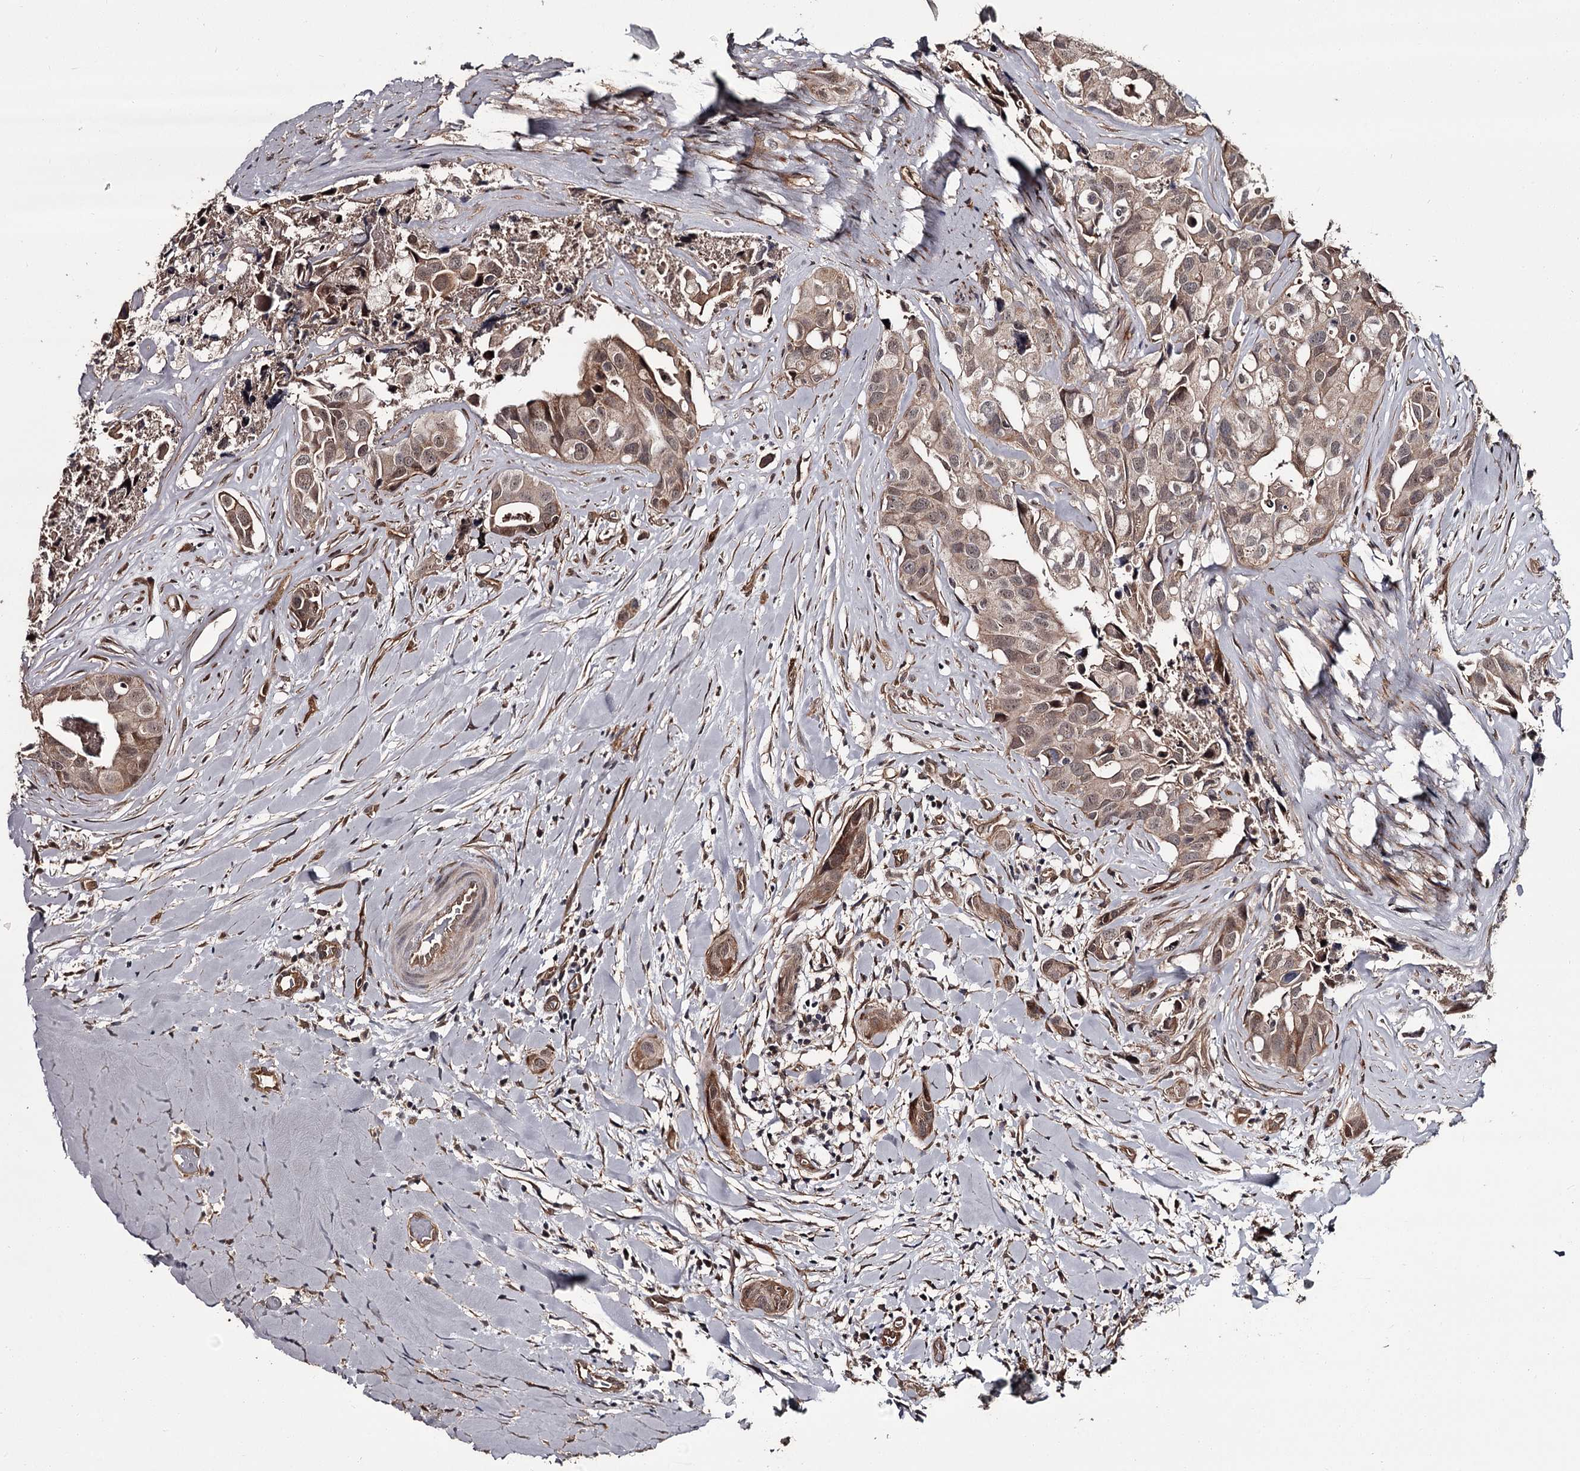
{"staining": {"intensity": "weak", "quantity": ">75%", "location": "cytoplasmic/membranous,nuclear"}, "tissue": "head and neck cancer", "cell_type": "Tumor cells", "image_type": "cancer", "snomed": [{"axis": "morphology", "description": "Adenocarcinoma, NOS"}, {"axis": "morphology", "description": "Adenocarcinoma, metastatic, NOS"}, {"axis": "topography", "description": "Head-Neck"}], "caption": "A high-resolution photomicrograph shows IHC staining of metastatic adenocarcinoma (head and neck), which demonstrates weak cytoplasmic/membranous and nuclear staining in approximately >75% of tumor cells.", "gene": "CDC42EP2", "patient": {"sex": "male", "age": 75}}